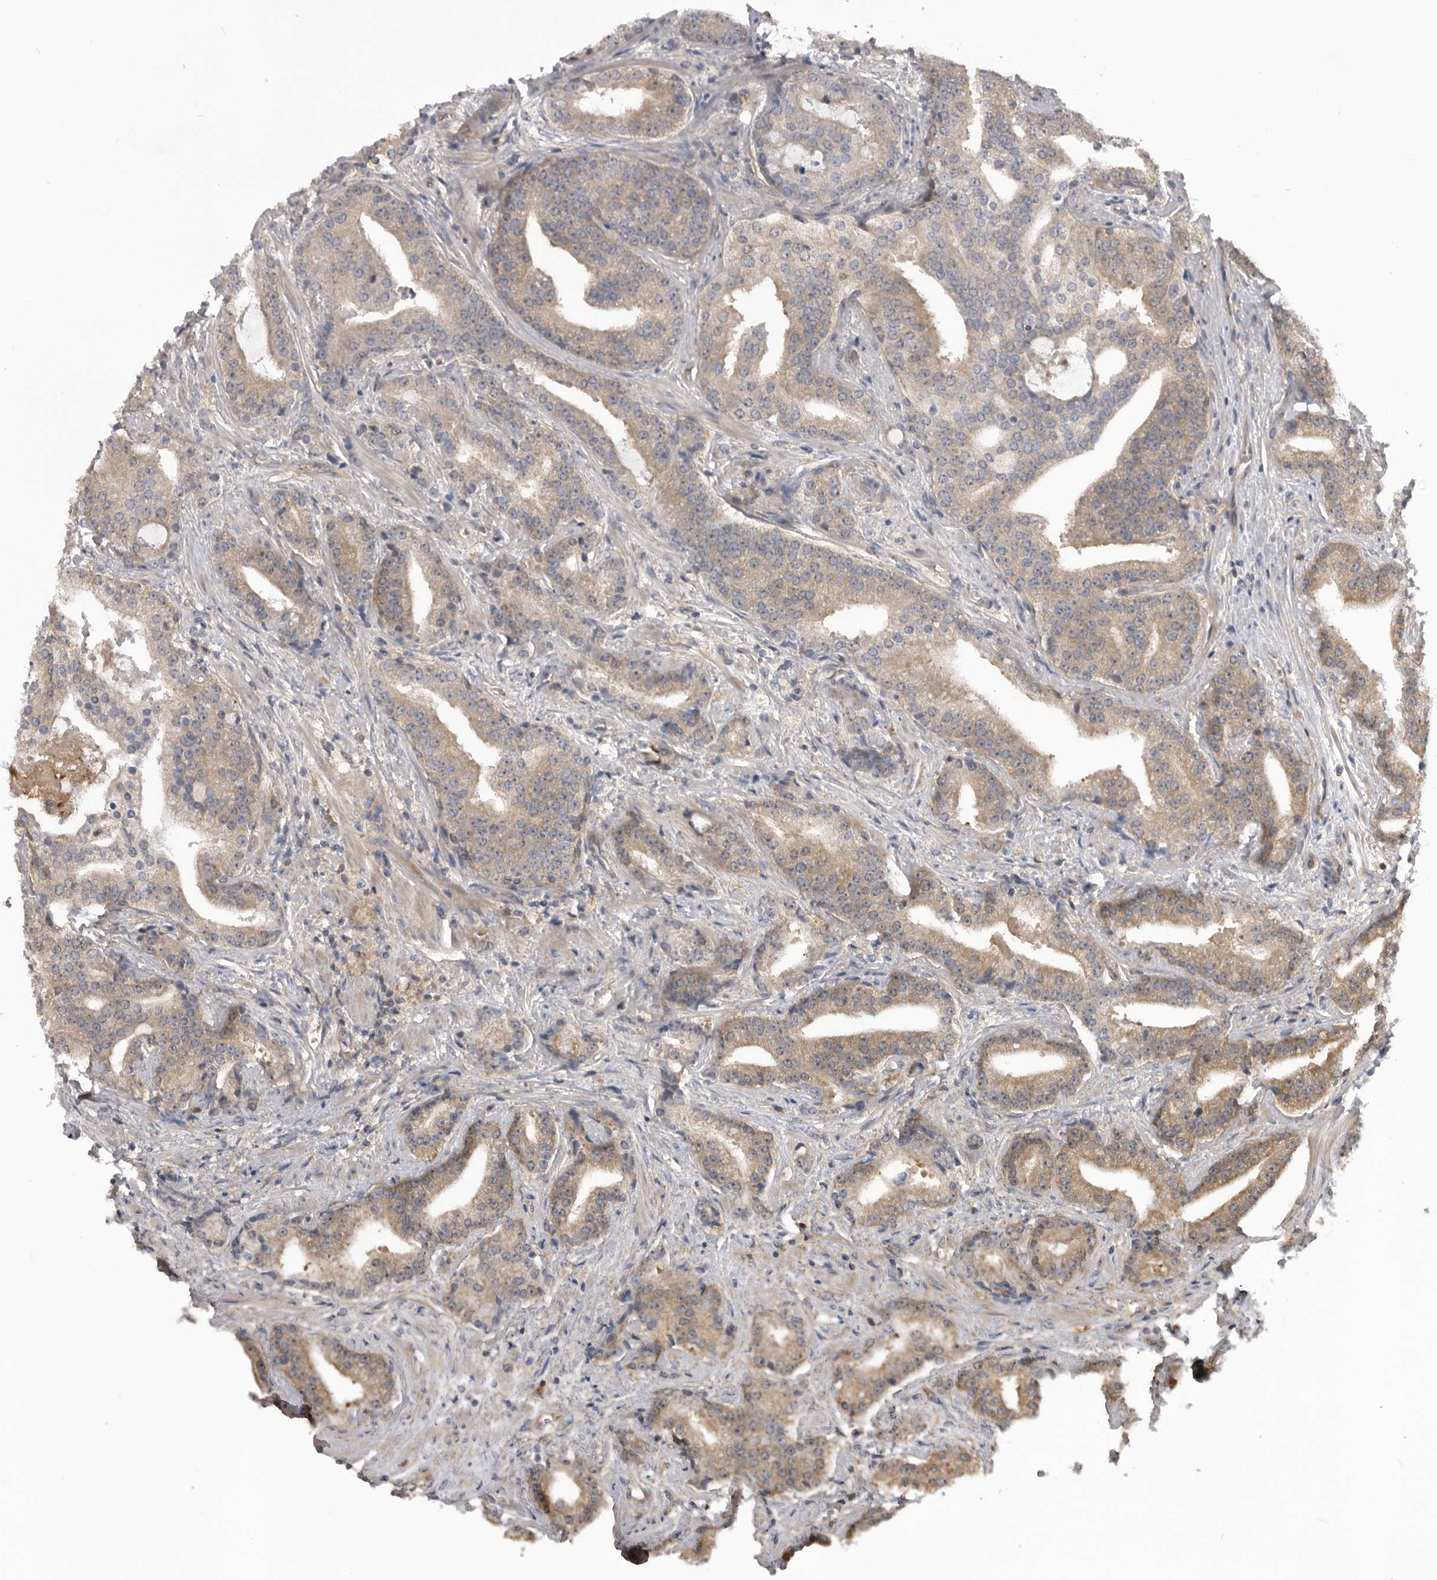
{"staining": {"intensity": "weak", "quantity": "25%-75%", "location": "cytoplasmic/membranous"}, "tissue": "prostate cancer", "cell_type": "Tumor cells", "image_type": "cancer", "snomed": [{"axis": "morphology", "description": "Adenocarcinoma, Low grade"}, {"axis": "topography", "description": "Prostate"}], "caption": "An image of prostate cancer (low-grade adenocarcinoma) stained for a protein displays weak cytoplasmic/membranous brown staining in tumor cells.", "gene": "RAB3GAP2", "patient": {"sex": "male", "age": 67}}